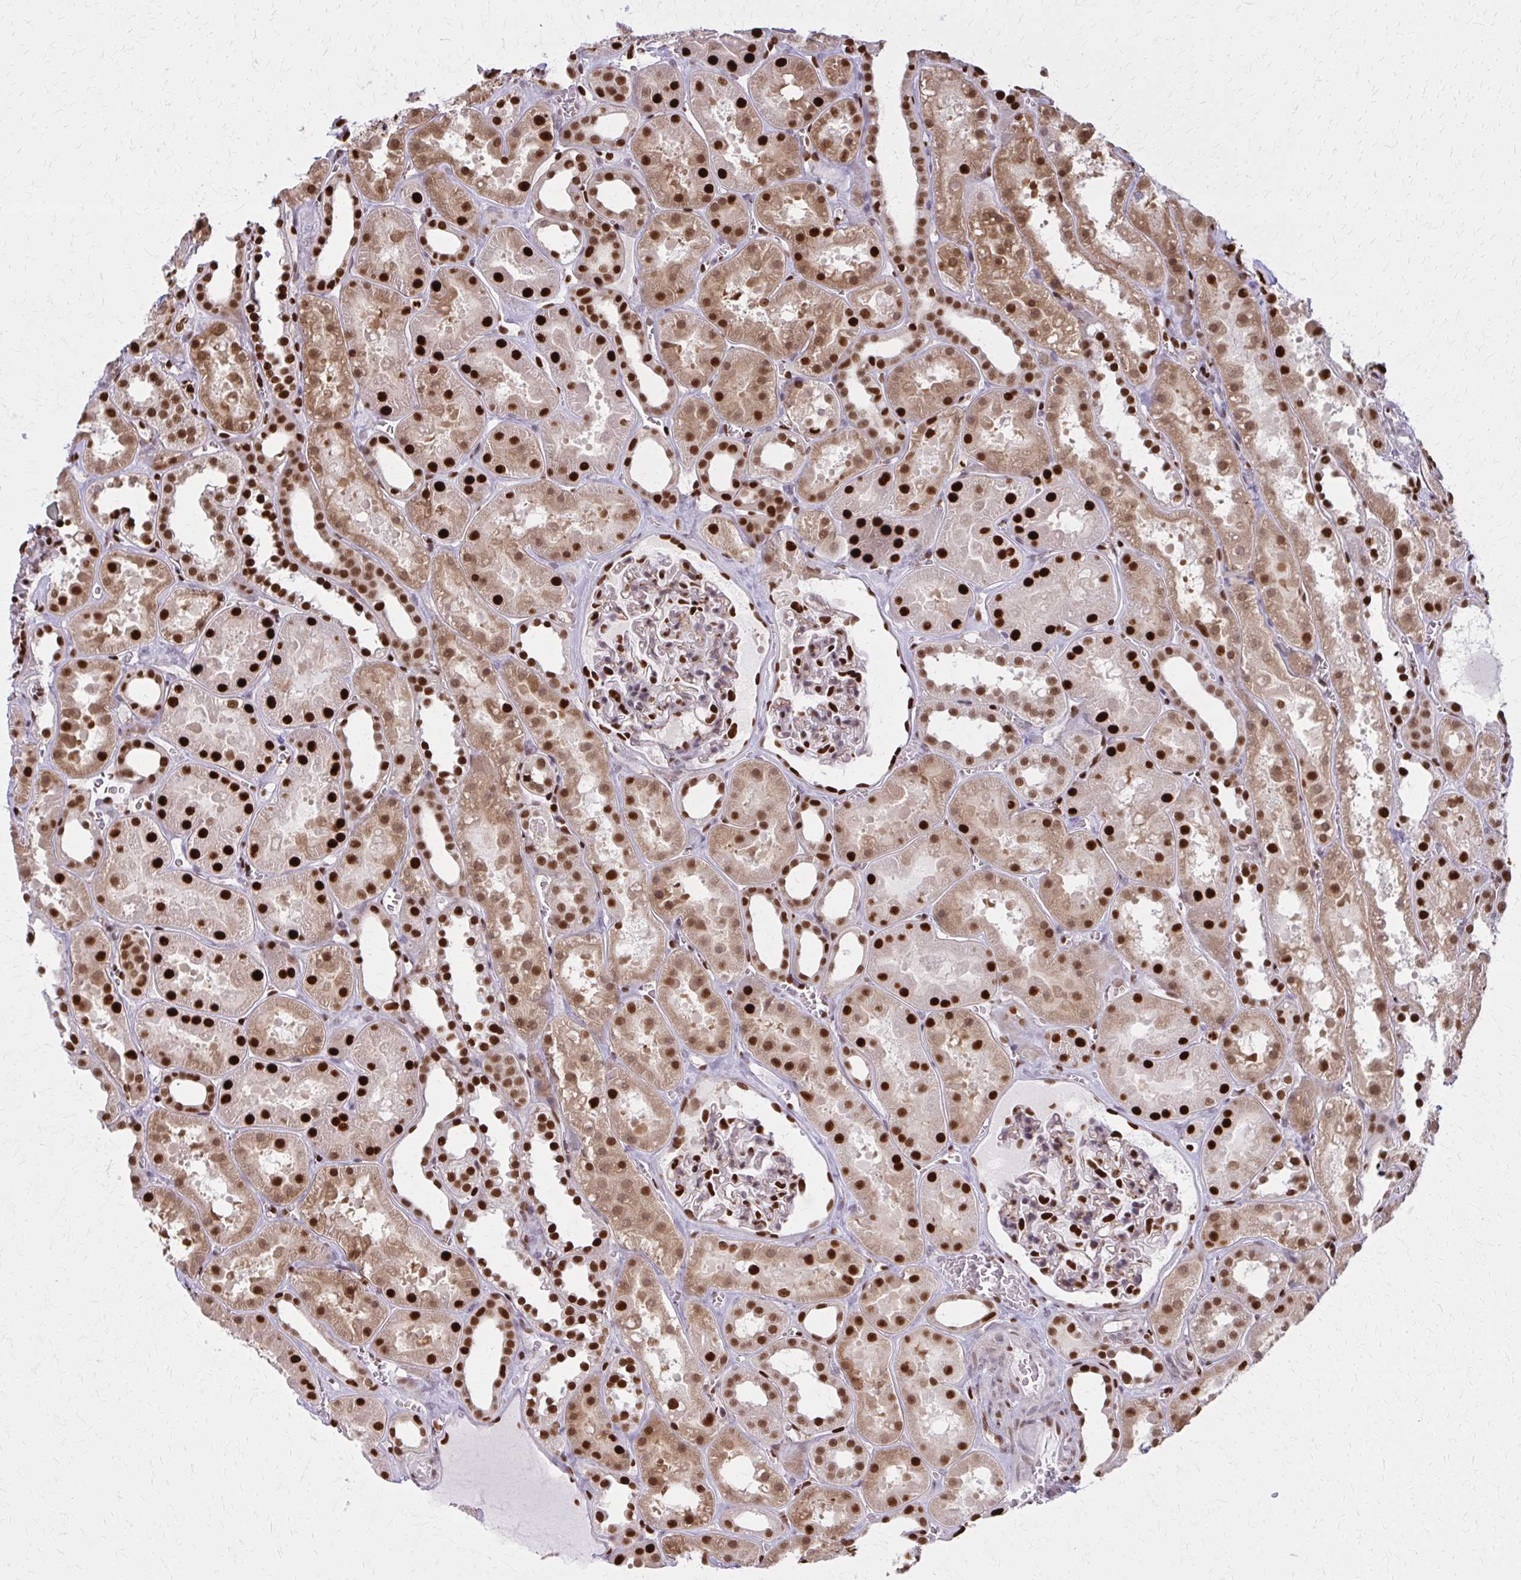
{"staining": {"intensity": "strong", "quantity": "25%-75%", "location": "nuclear"}, "tissue": "kidney", "cell_type": "Cells in glomeruli", "image_type": "normal", "snomed": [{"axis": "morphology", "description": "Normal tissue, NOS"}, {"axis": "topography", "description": "Kidney"}], "caption": "Immunohistochemistry (IHC) image of unremarkable kidney: kidney stained using immunohistochemistry (IHC) exhibits high levels of strong protein expression localized specifically in the nuclear of cells in glomeruli, appearing as a nuclear brown color.", "gene": "ZNF559", "patient": {"sex": "female", "age": 41}}